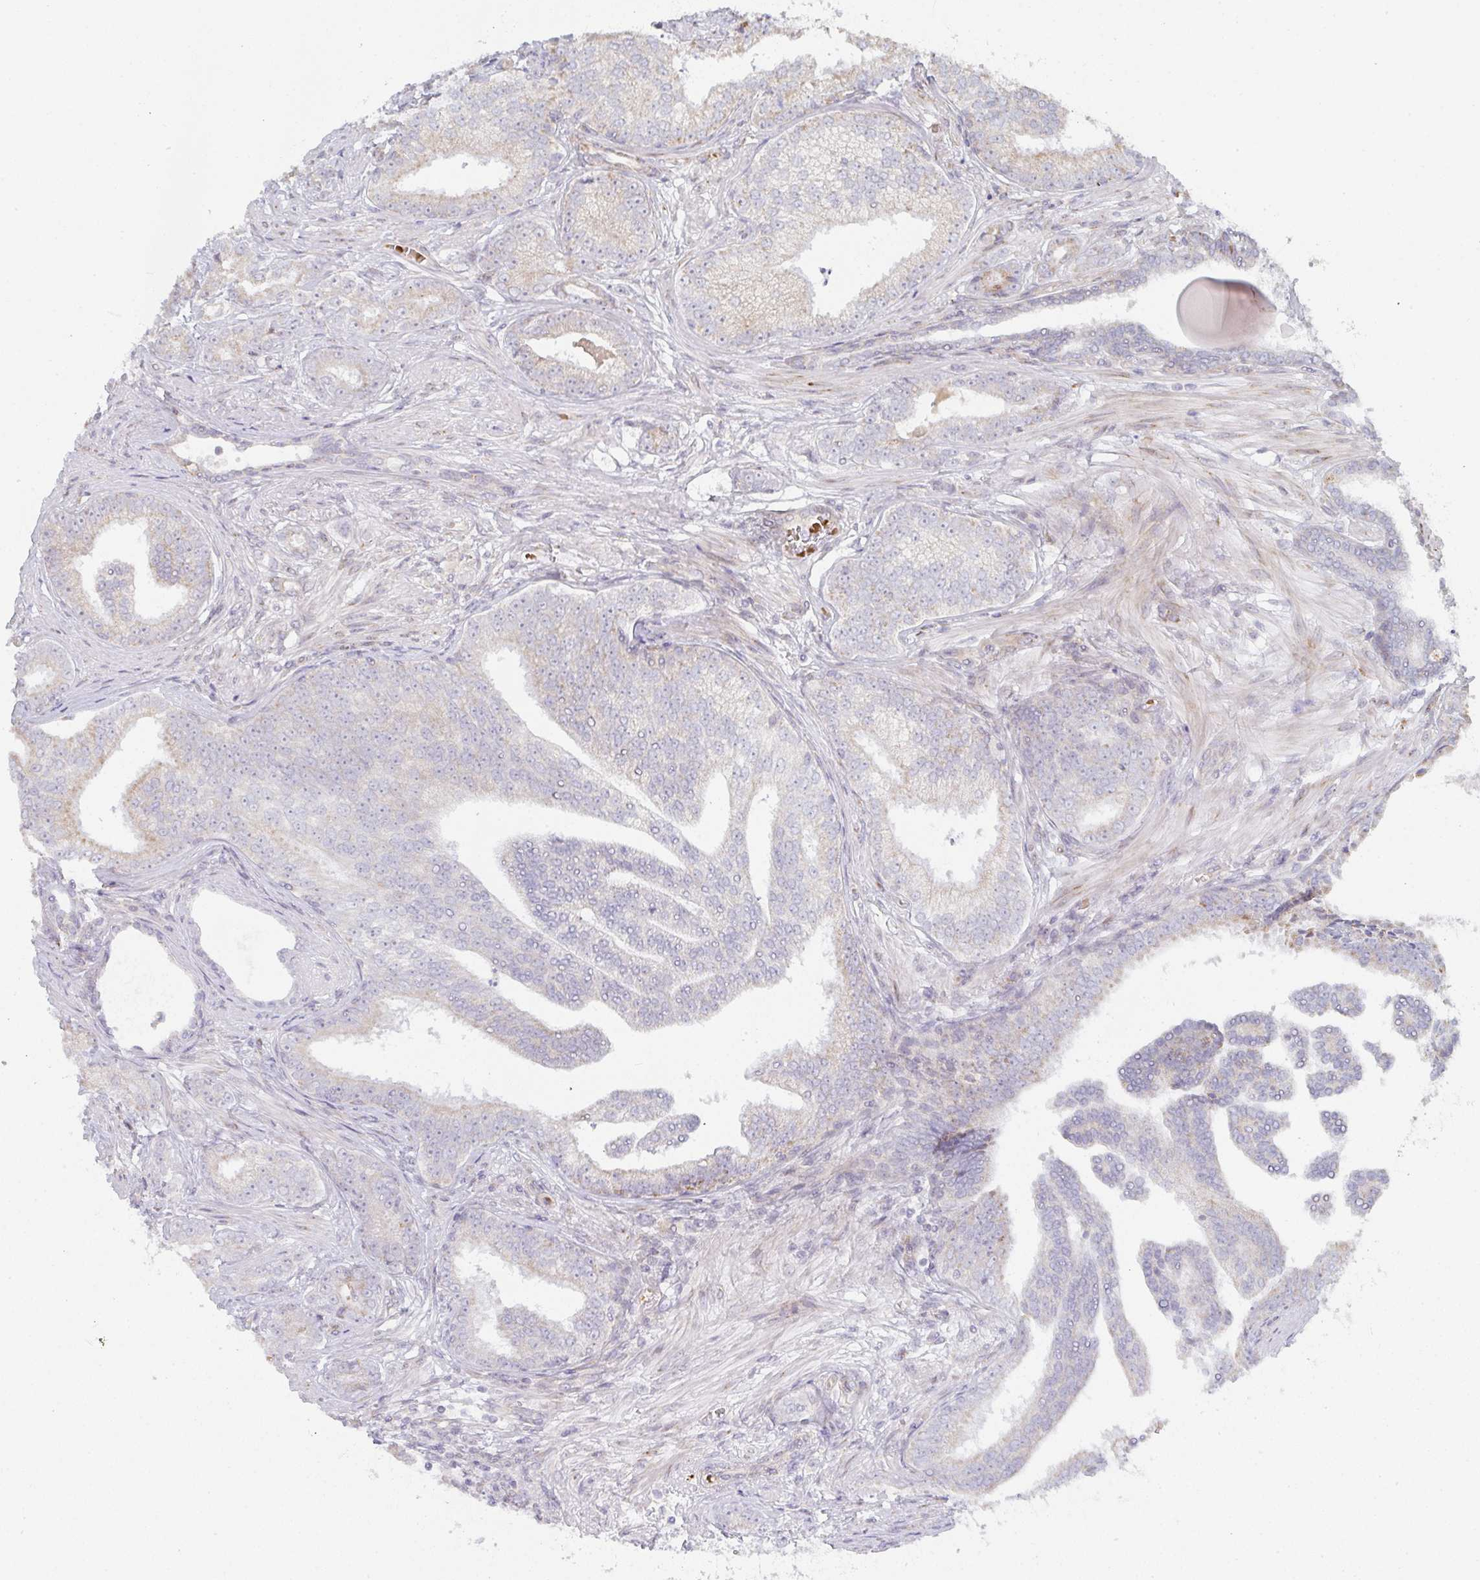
{"staining": {"intensity": "negative", "quantity": "none", "location": "none"}, "tissue": "prostate cancer", "cell_type": "Tumor cells", "image_type": "cancer", "snomed": [{"axis": "morphology", "description": "Adenocarcinoma, Low grade"}, {"axis": "topography", "description": "Prostate"}], "caption": "This is an immunohistochemistry image of human low-grade adenocarcinoma (prostate). There is no positivity in tumor cells.", "gene": "ZNF526", "patient": {"sex": "male", "age": 61}}